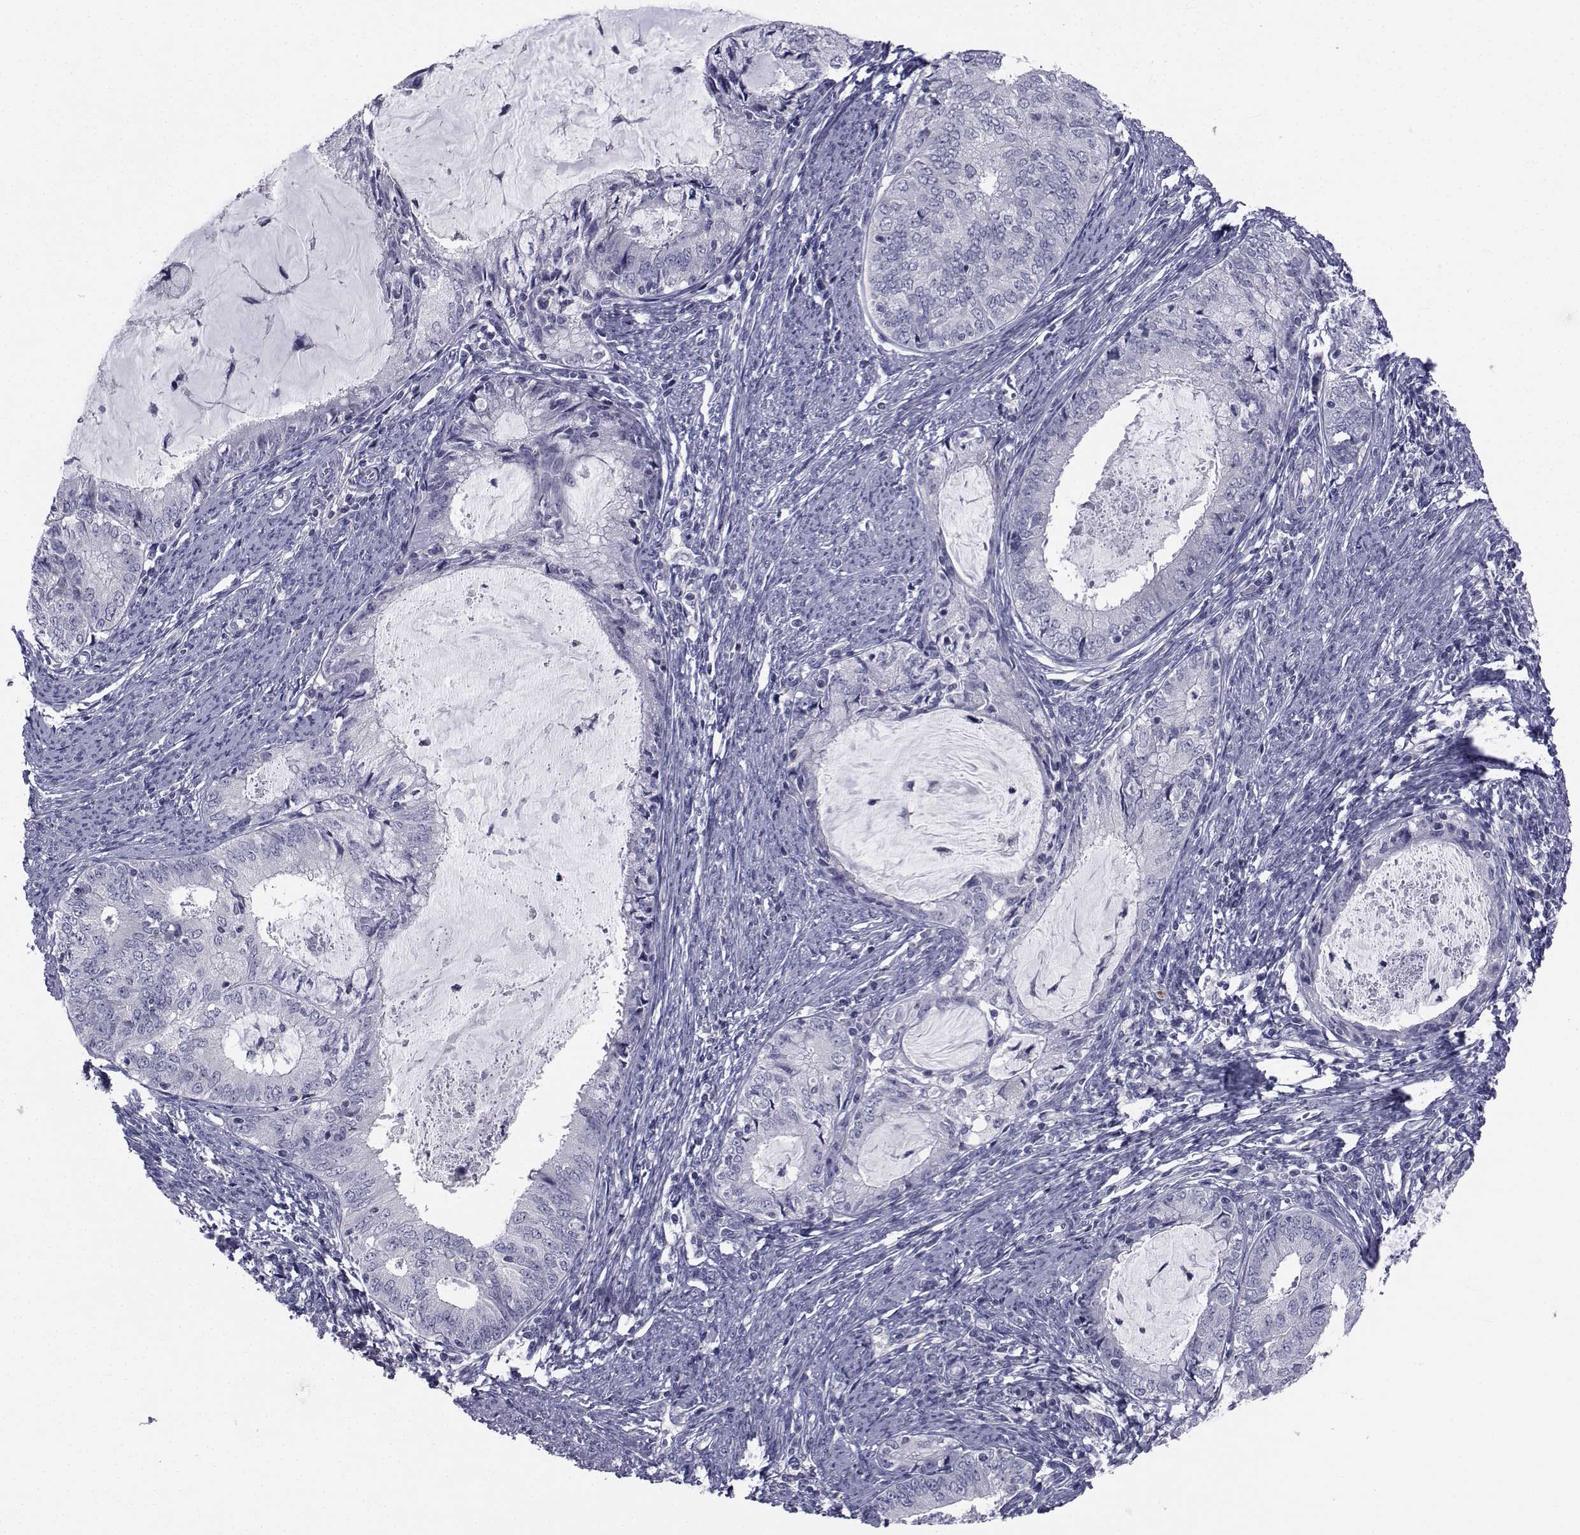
{"staining": {"intensity": "negative", "quantity": "none", "location": "none"}, "tissue": "endometrial cancer", "cell_type": "Tumor cells", "image_type": "cancer", "snomed": [{"axis": "morphology", "description": "Adenocarcinoma, NOS"}, {"axis": "topography", "description": "Endometrium"}], "caption": "An IHC micrograph of endometrial cancer (adenocarcinoma) is shown. There is no staining in tumor cells of endometrial cancer (adenocarcinoma).", "gene": "CHRNA1", "patient": {"sex": "female", "age": 57}}